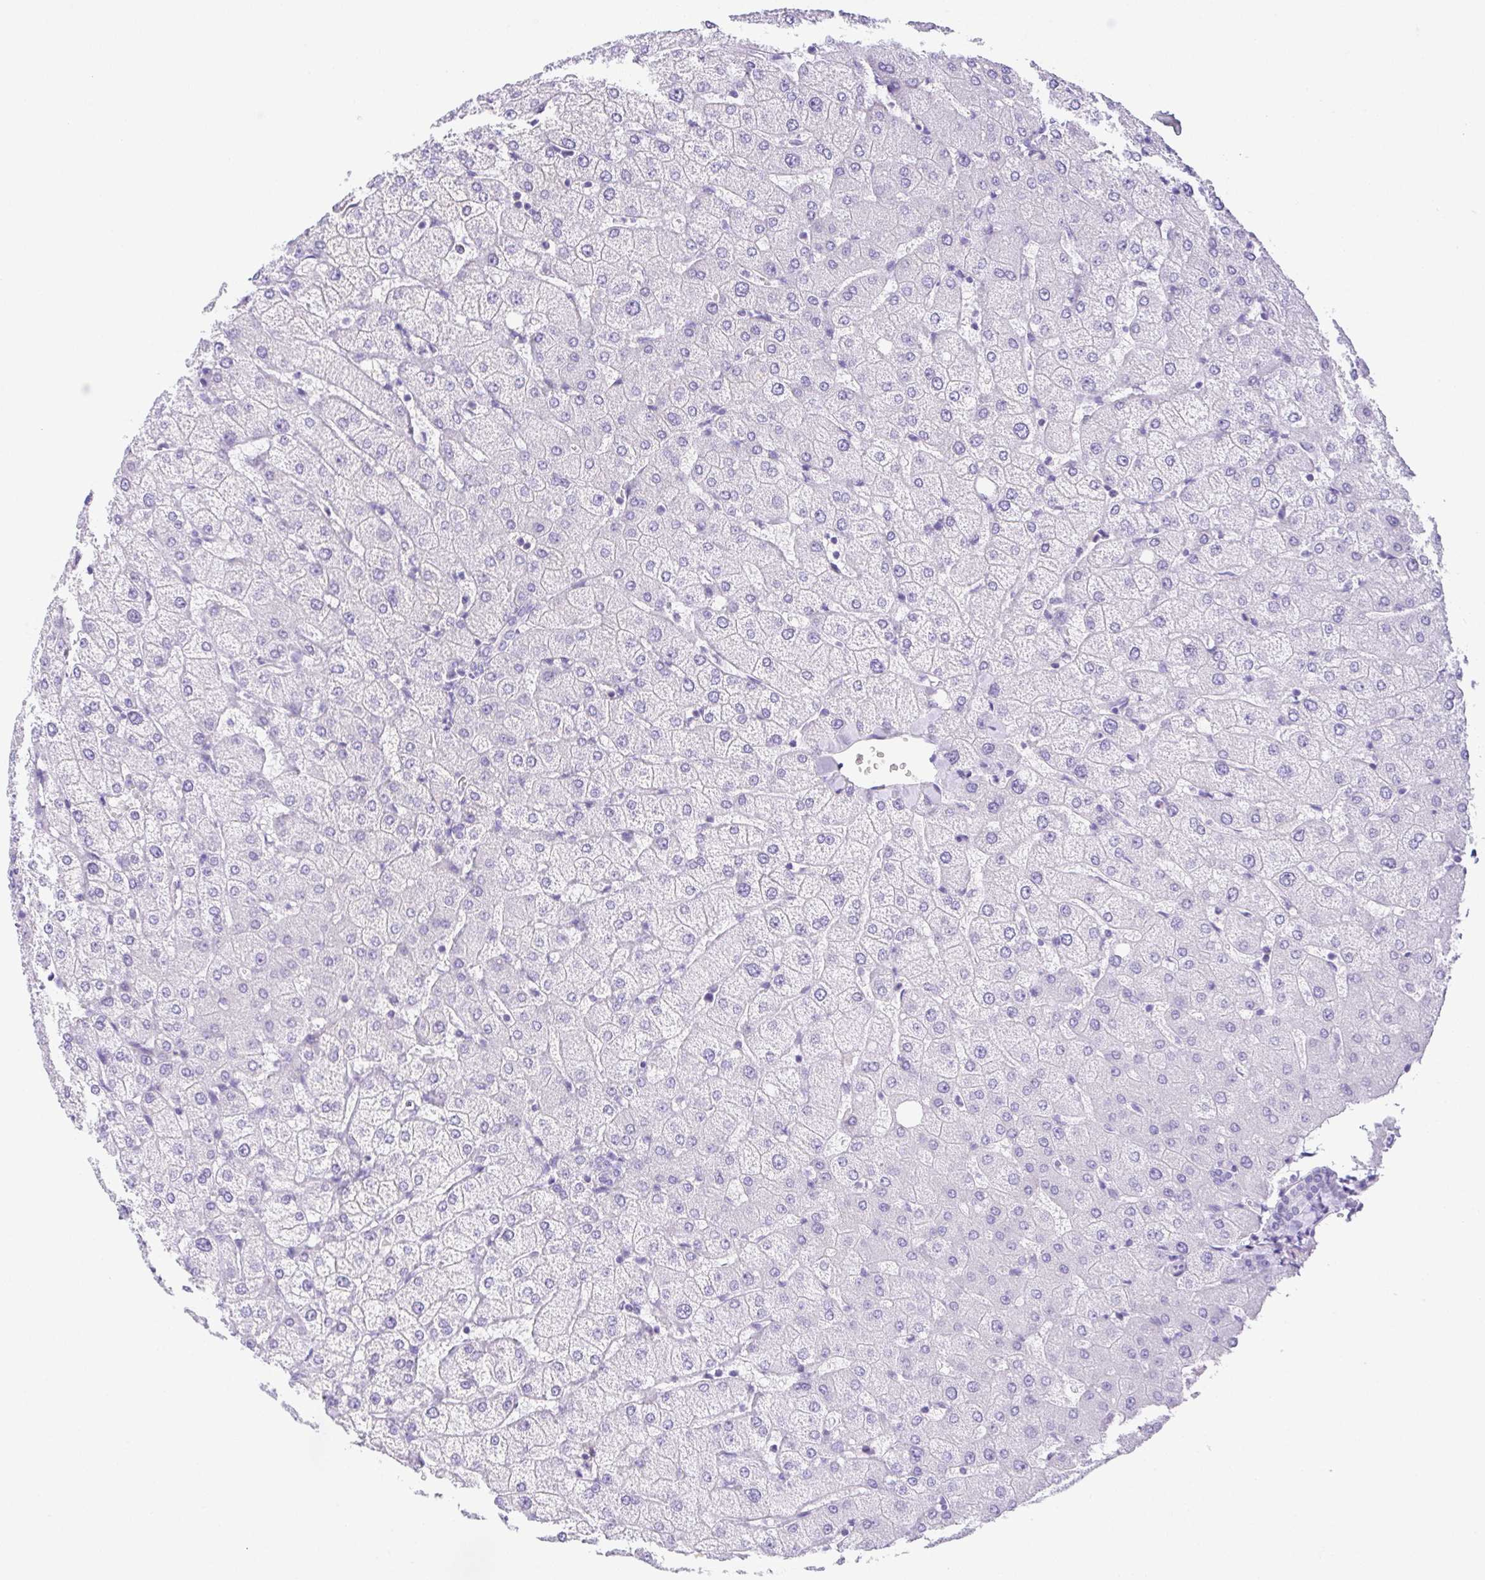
{"staining": {"intensity": "negative", "quantity": "none", "location": "none"}, "tissue": "liver", "cell_type": "Cholangiocytes", "image_type": "normal", "snomed": [{"axis": "morphology", "description": "Normal tissue, NOS"}, {"axis": "topography", "description": "Liver"}], "caption": "Liver stained for a protein using immunohistochemistry (IHC) demonstrates no positivity cholangiocytes.", "gene": "LUZP4", "patient": {"sex": "female", "age": 54}}